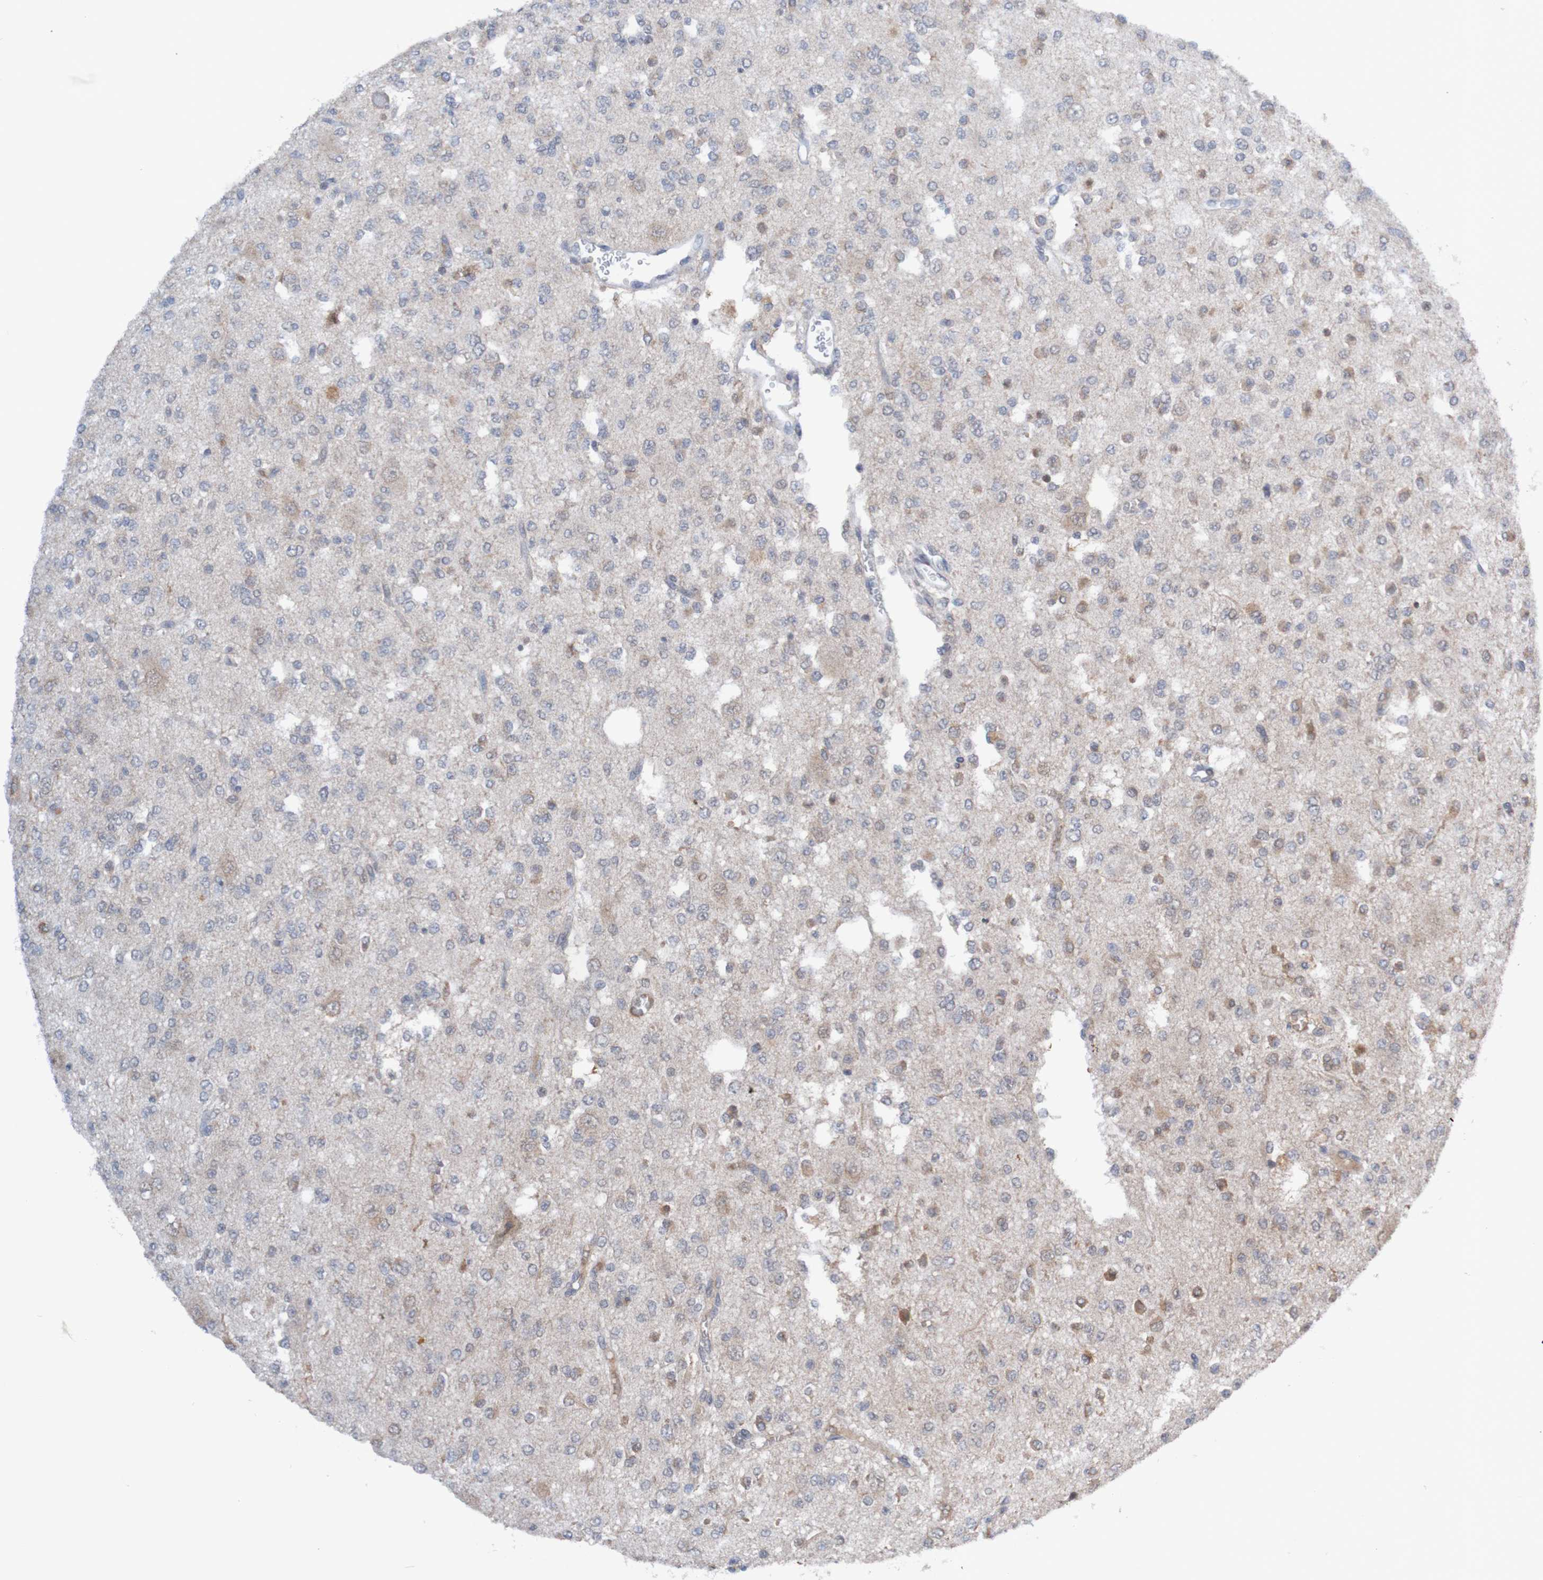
{"staining": {"intensity": "negative", "quantity": "none", "location": "none"}, "tissue": "glioma", "cell_type": "Tumor cells", "image_type": "cancer", "snomed": [{"axis": "morphology", "description": "Glioma, malignant, Low grade"}, {"axis": "topography", "description": "Brain"}], "caption": "Glioma was stained to show a protein in brown. There is no significant expression in tumor cells.", "gene": "ITLN1", "patient": {"sex": "male", "age": 38}}